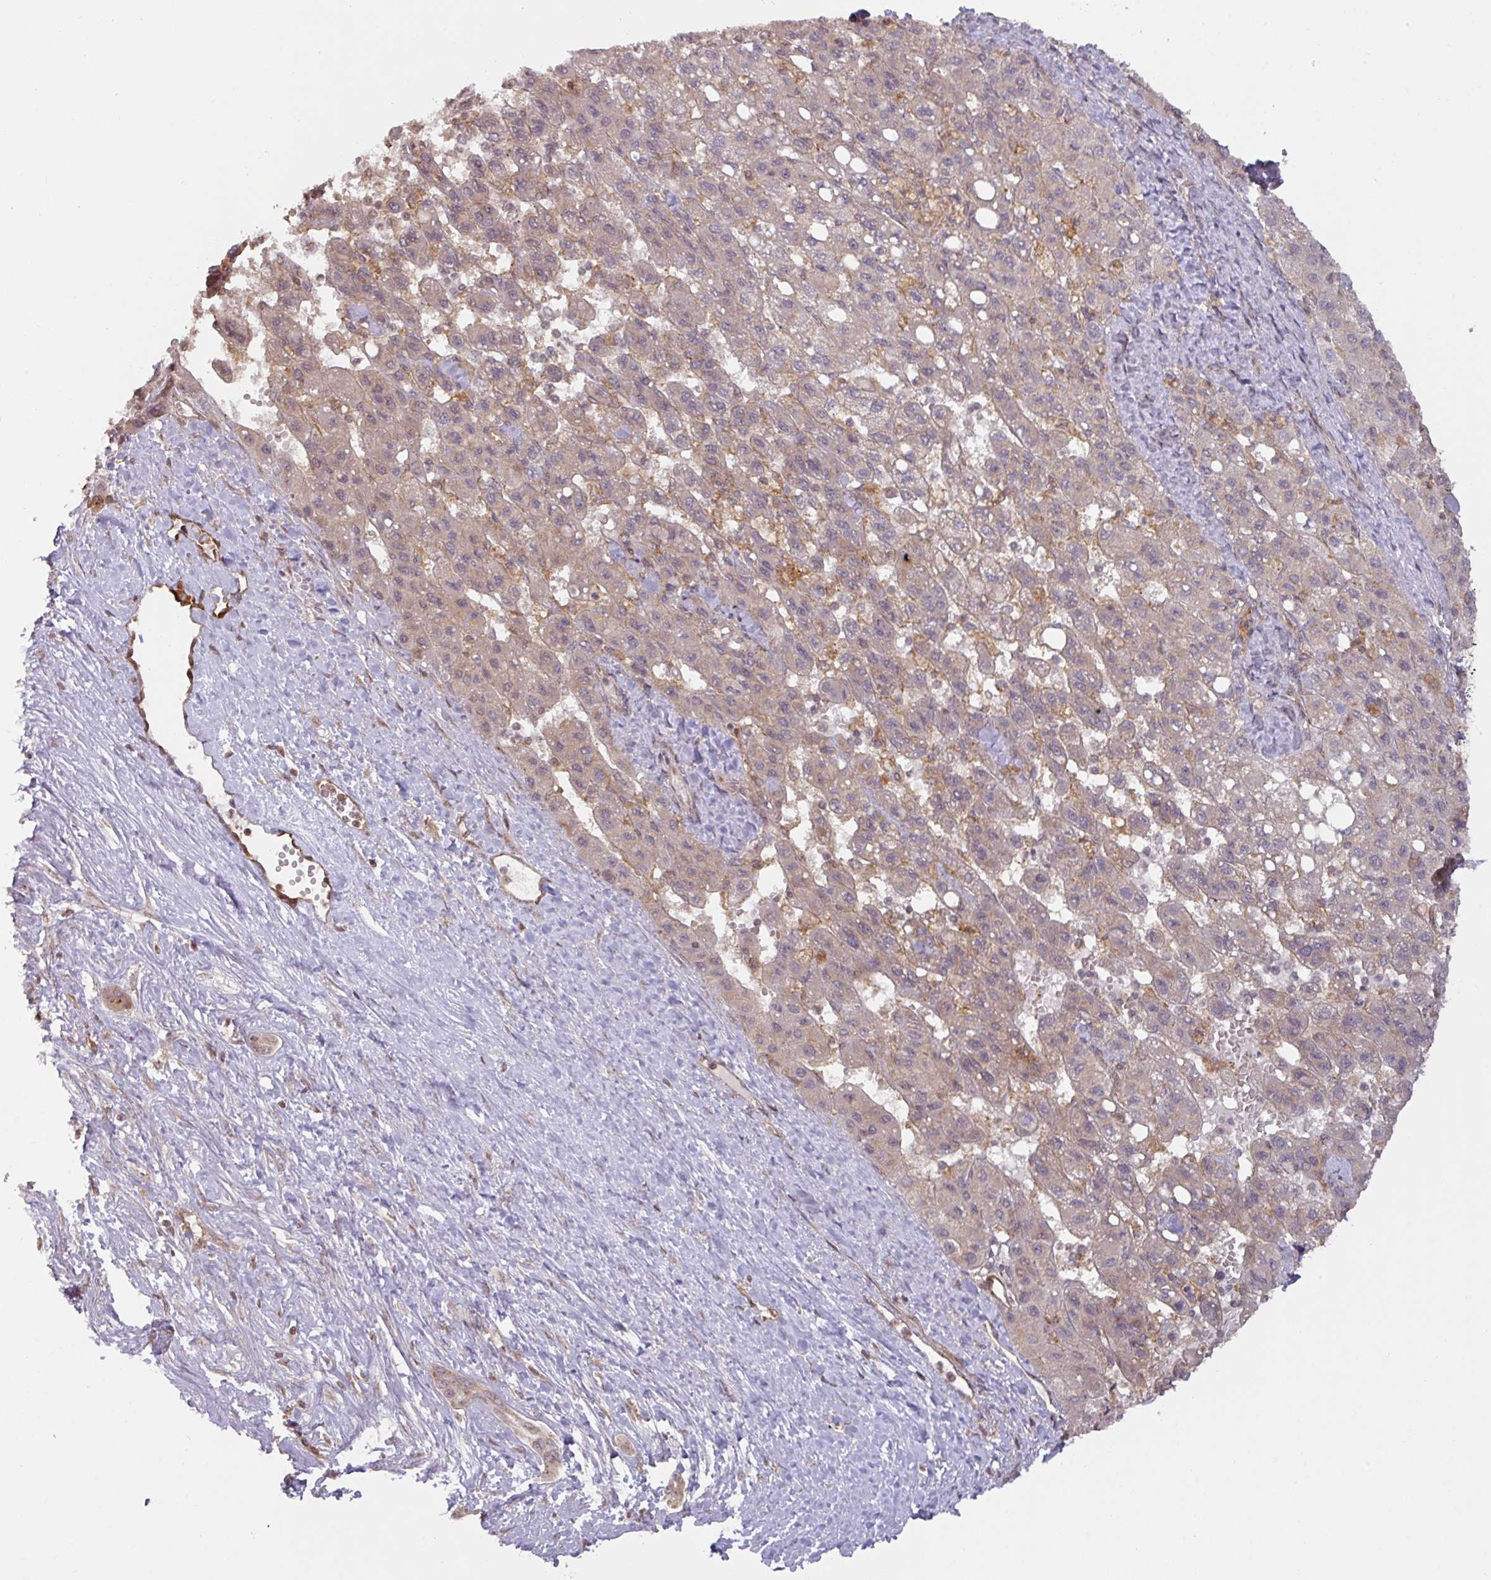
{"staining": {"intensity": "weak", "quantity": ">75%", "location": "cytoplasmic/membranous"}, "tissue": "liver cancer", "cell_type": "Tumor cells", "image_type": "cancer", "snomed": [{"axis": "morphology", "description": "Carcinoma, Hepatocellular, NOS"}, {"axis": "topography", "description": "Liver"}], "caption": "Hepatocellular carcinoma (liver) tissue shows weak cytoplasmic/membranous staining in approximately >75% of tumor cells, visualized by immunohistochemistry. (brown staining indicates protein expression, while blue staining denotes nuclei).", "gene": "CYFIP2", "patient": {"sex": "female", "age": 82}}